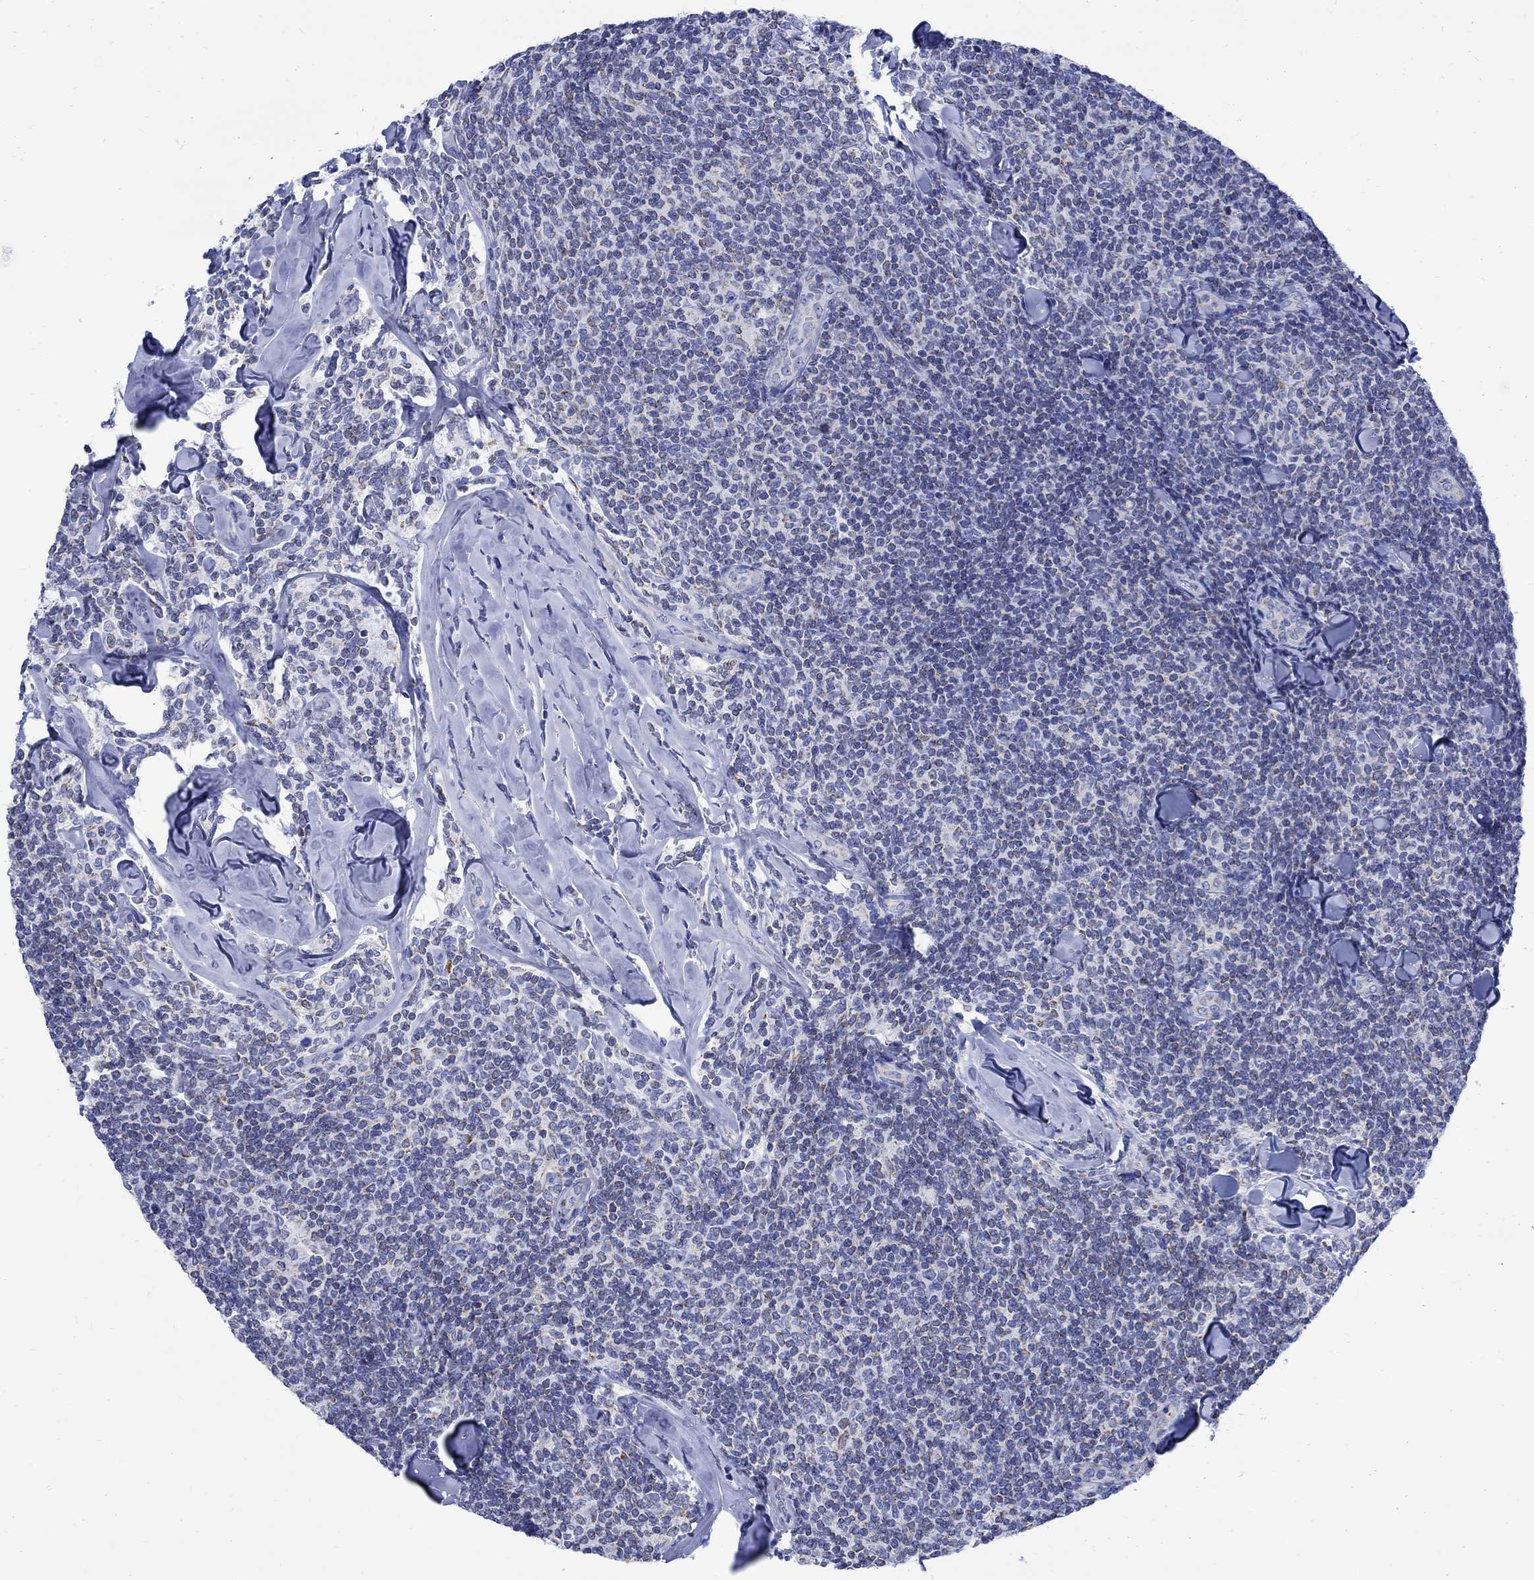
{"staining": {"intensity": "negative", "quantity": "none", "location": "none"}, "tissue": "lymphoma", "cell_type": "Tumor cells", "image_type": "cancer", "snomed": [{"axis": "morphology", "description": "Malignant lymphoma, non-Hodgkin's type, Low grade"}, {"axis": "topography", "description": "Lymph node"}], "caption": "IHC image of neoplastic tissue: human lymphoma stained with DAB (3,3'-diaminobenzidine) demonstrates no significant protein positivity in tumor cells. (DAB (3,3'-diaminobenzidine) immunohistochemistry (IHC) visualized using brightfield microscopy, high magnification).", "gene": "CPLX2", "patient": {"sex": "female", "age": 56}}